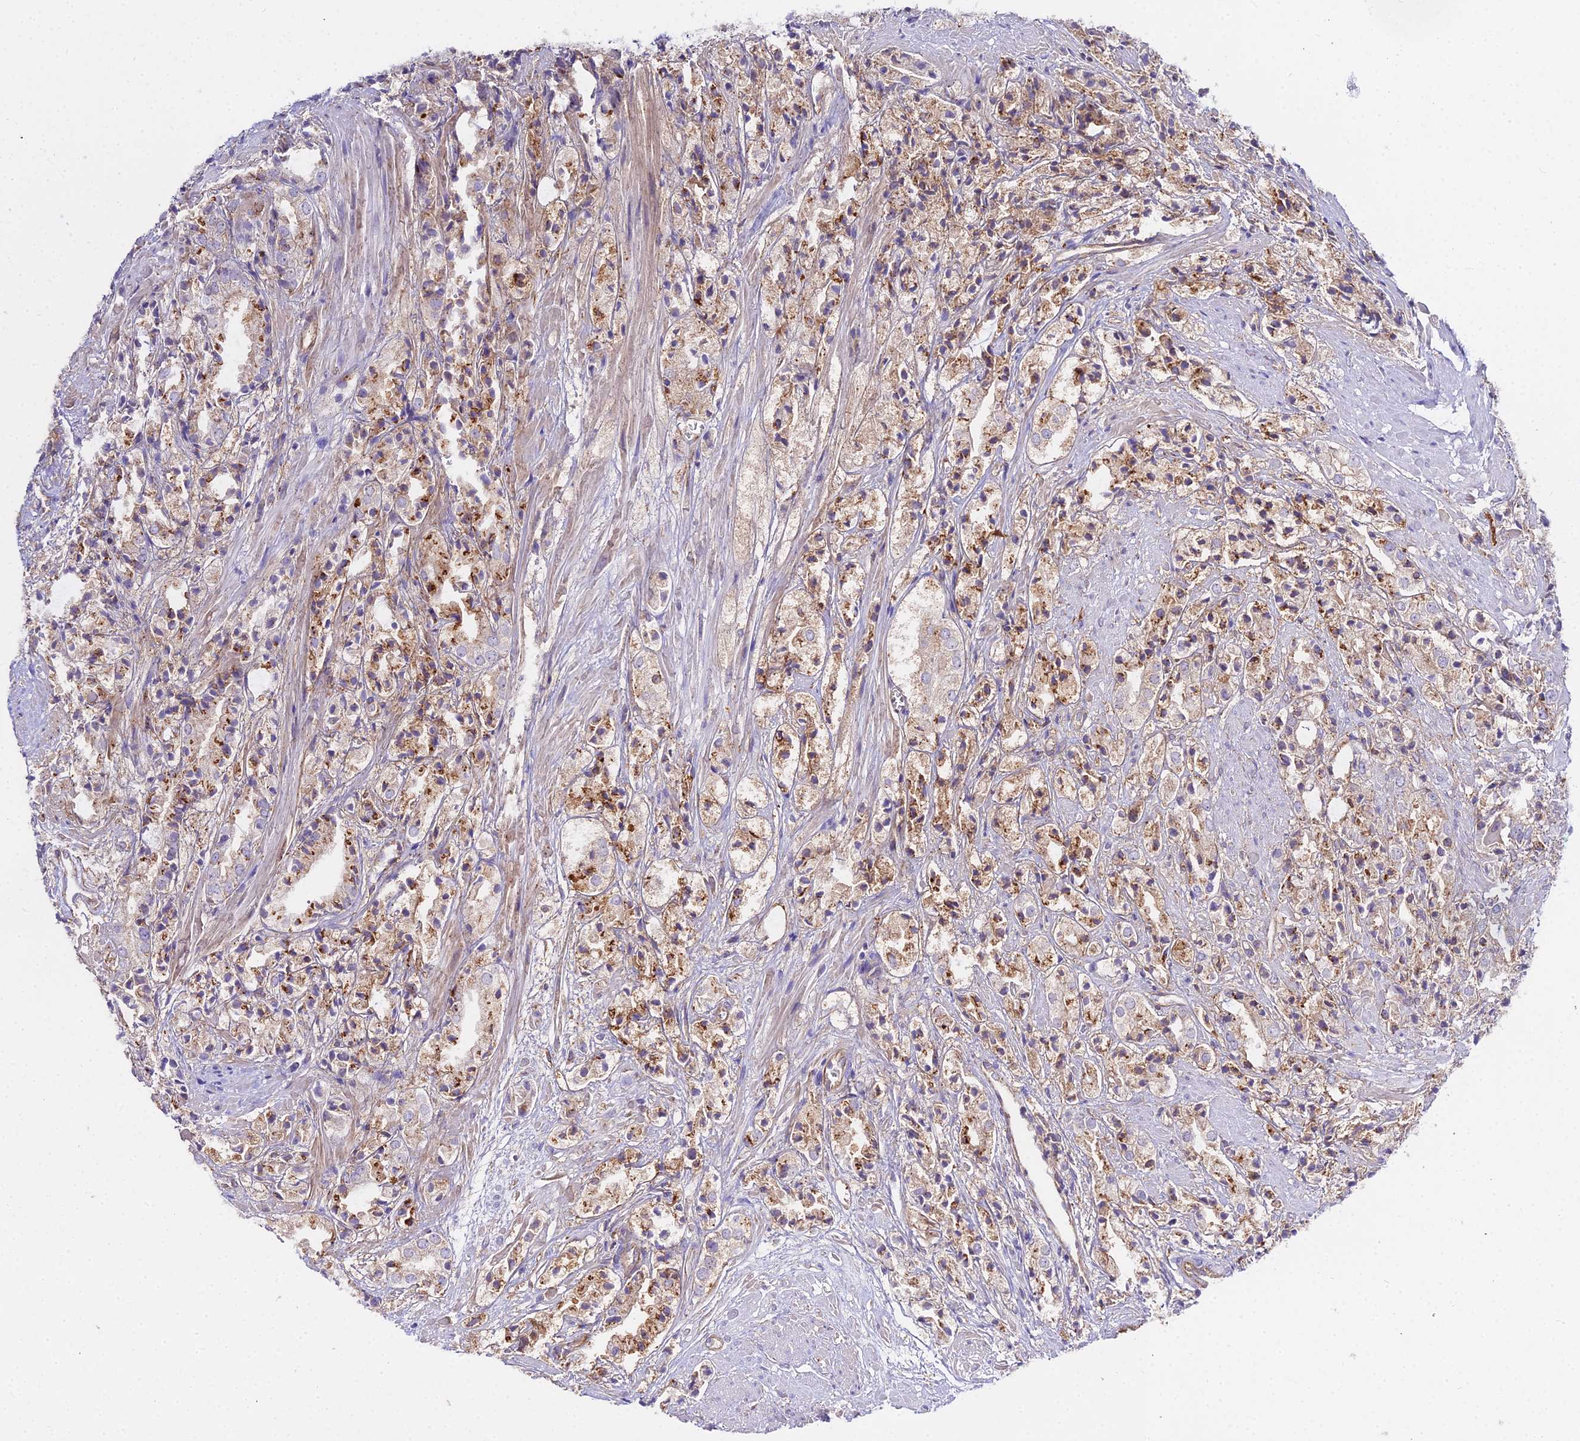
{"staining": {"intensity": "moderate", "quantity": "25%-75%", "location": "cytoplasmic/membranous"}, "tissue": "prostate cancer", "cell_type": "Tumor cells", "image_type": "cancer", "snomed": [{"axis": "morphology", "description": "Adenocarcinoma, High grade"}, {"axis": "topography", "description": "Prostate"}], "caption": "Immunohistochemical staining of adenocarcinoma (high-grade) (prostate) displays medium levels of moderate cytoplasmic/membranous staining in about 25%-75% of tumor cells. The staining was performed using DAB (3,3'-diaminobenzidine) to visualize the protein expression in brown, while the nuclei were stained in blue with hematoxylin (Magnification: 20x).", "gene": "GLYAT", "patient": {"sex": "male", "age": 50}}